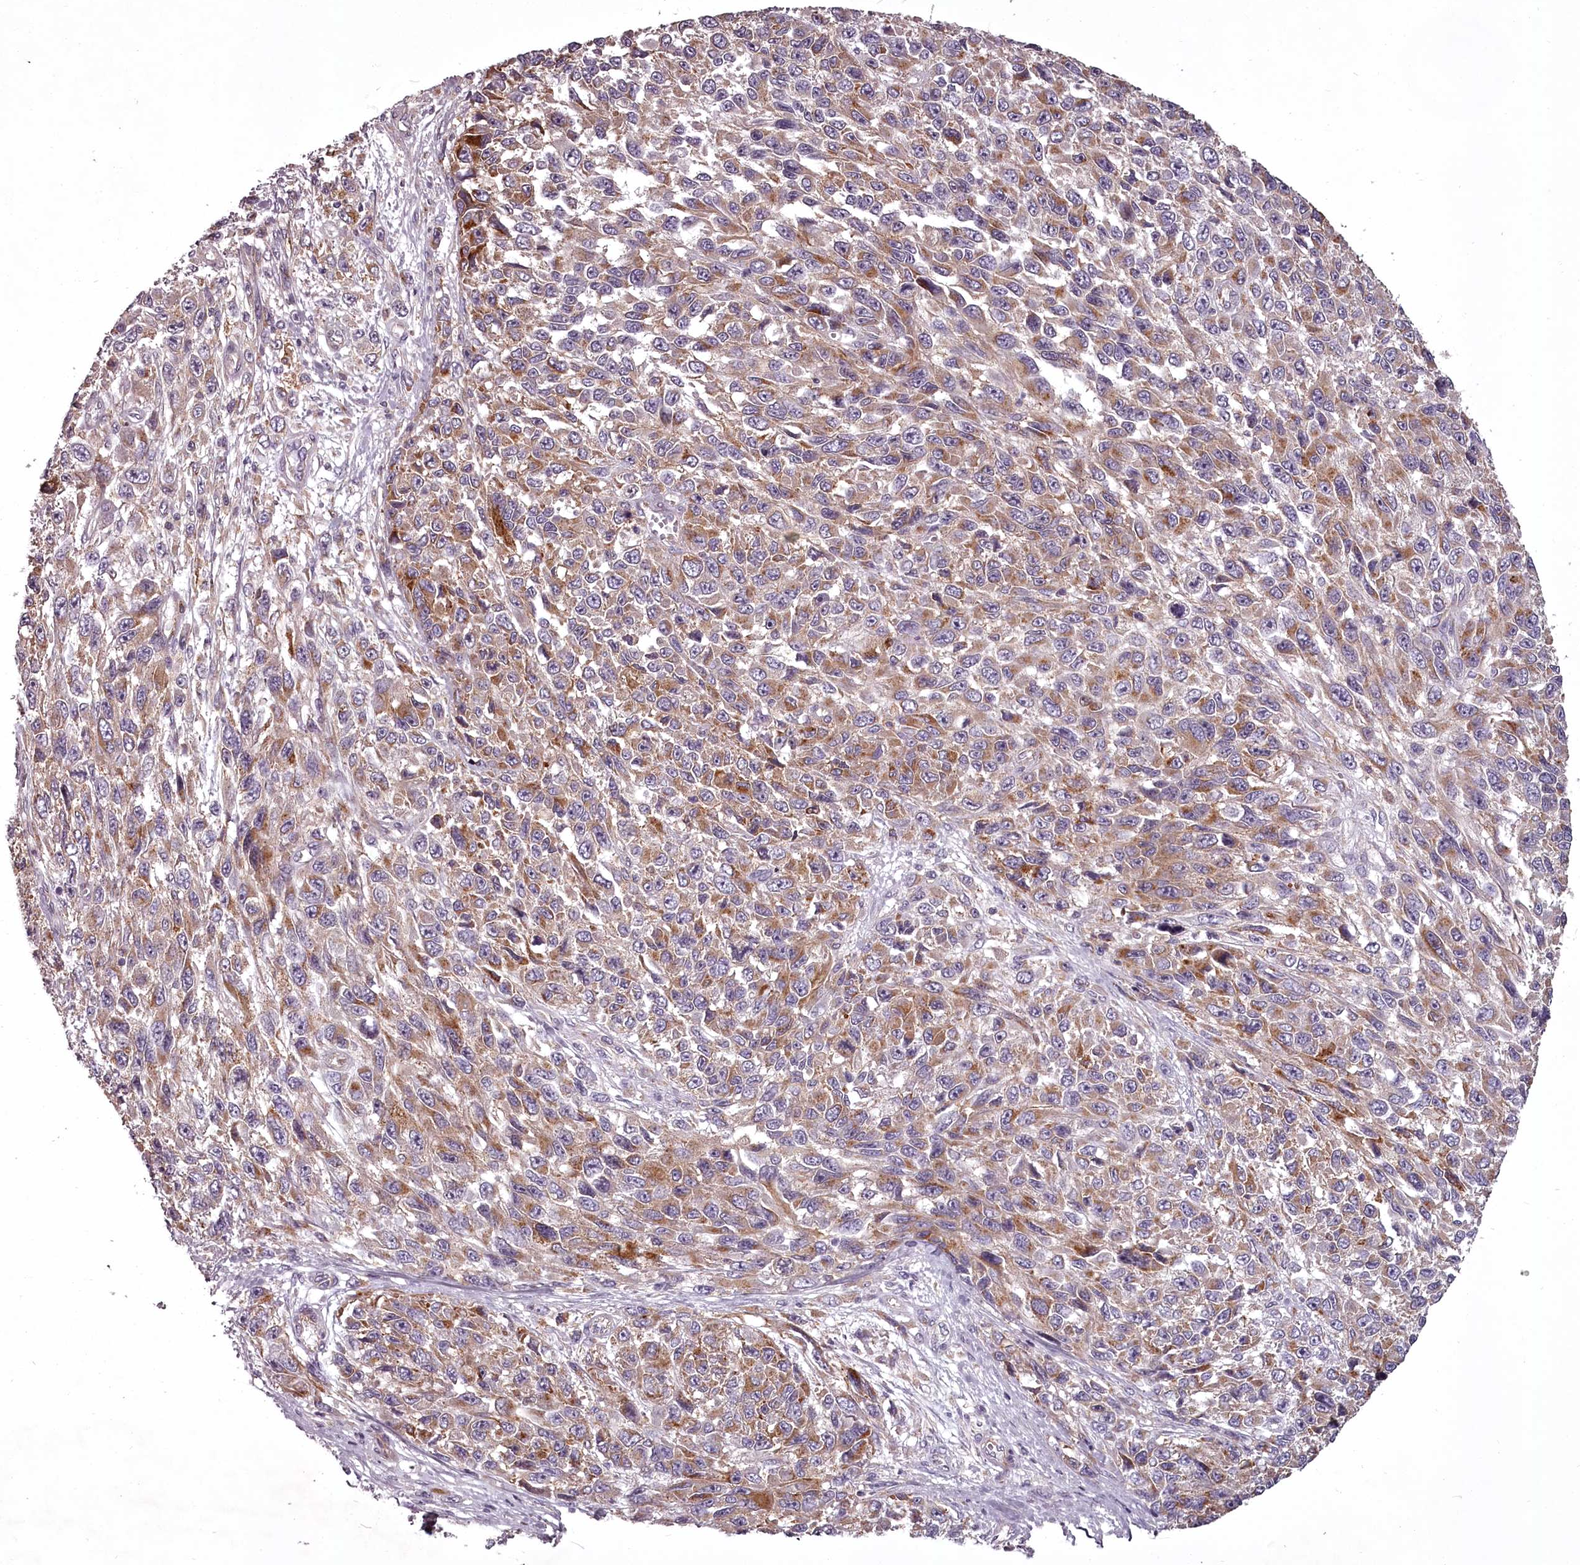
{"staining": {"intensity": "moderate", "quantity": "25%-75%", "location": "cytoplasmic/membranous"}, "tissue": "melanoma", "cell_type": "Tumor cells", "image_type": "cancer", "snomed": [{"axis": "morphology", "description": "Normal tissue, NOS"}, {"axis": "morphology", "description": "Malignant melanoma, NOS"}, {"axis": "topography", "description": "Skin"}], "caption": "A brown stain labels moderate cytoplasmic/membranous positivity of a protein in melanoma tumor cells. (DAB = brown stain, brightfield microscopy at high magnification).", "gene": "STX6", "patient": {"sex": "female", "age": 96}}